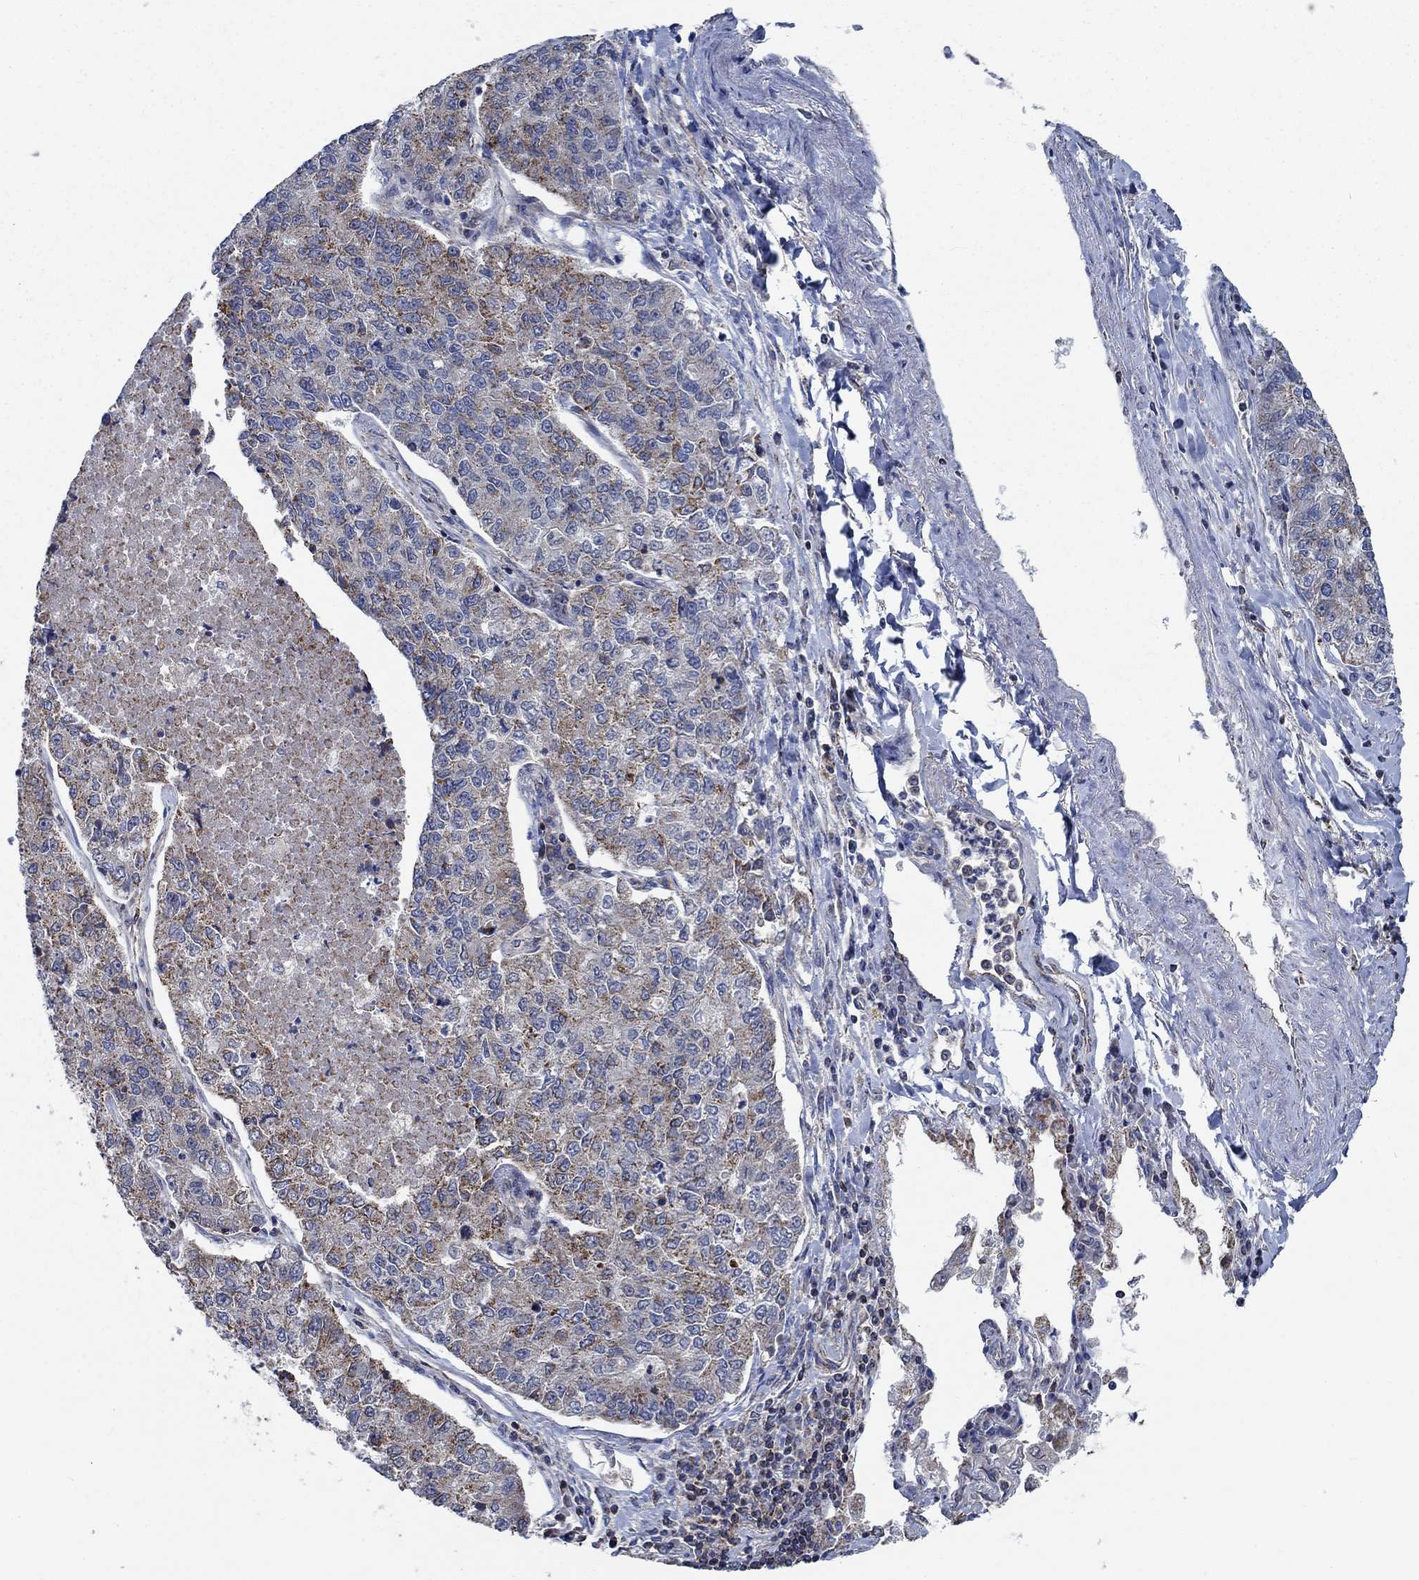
{"staining": {"intensity": "weak", "quantity": ">75%", "location": "cytoplasmic/membranous"}, "tissue": "lung cancer", "cell_type": "Tumor cells", "image_type": "cancer", "snomed": [{"axis": "morphology", "description": "Adenocarcinoma, NOS"}, {"axis": "topography", "description": "Lung"}], "caption": "Adenocarcinoma (lung) tissue displays weak cytoplasmic/membranous expression in approximately >75% of tumor cells", "gene": "STXBP6", "patient": {"sex": "male", "age": 49}}